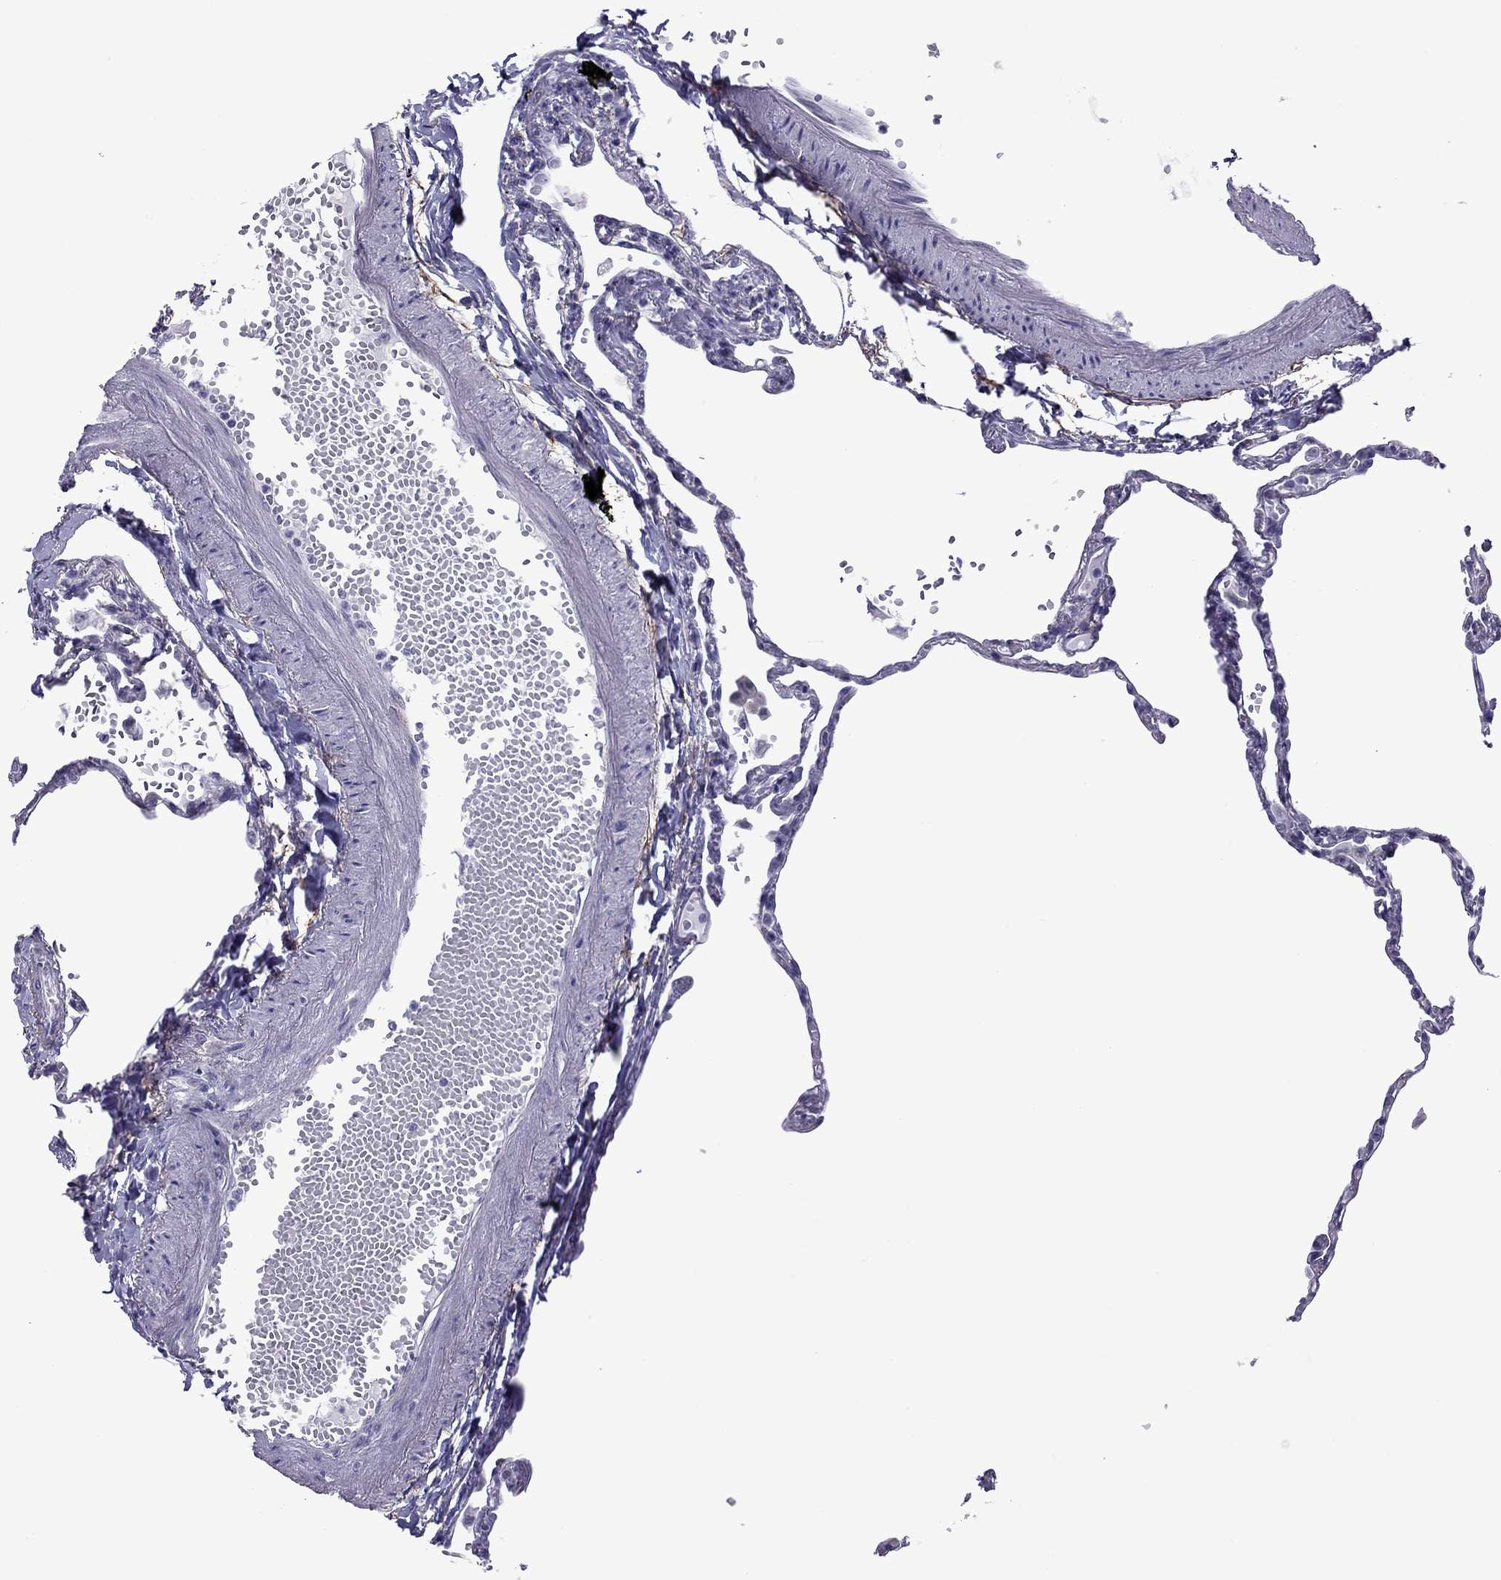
{"staining": {"intensity": "negative", "quantity": "none", "location": "none"}, "tissue": "lung", "cell_type": "Alveolar cells", "image_type": "normal", "snomed": [{"axis": "morphology", "description": "Normal tissue, NOS"}, {"axis": "topography", "description": "Lung"}], "caption": "DAB (3,3'-diaminobenzidine) immunohistochemical staining of normal human lung displays no significant staining in alveolar cells.", "gene": "ZNF646", "patient": {"sex": "male", "age": 78}}